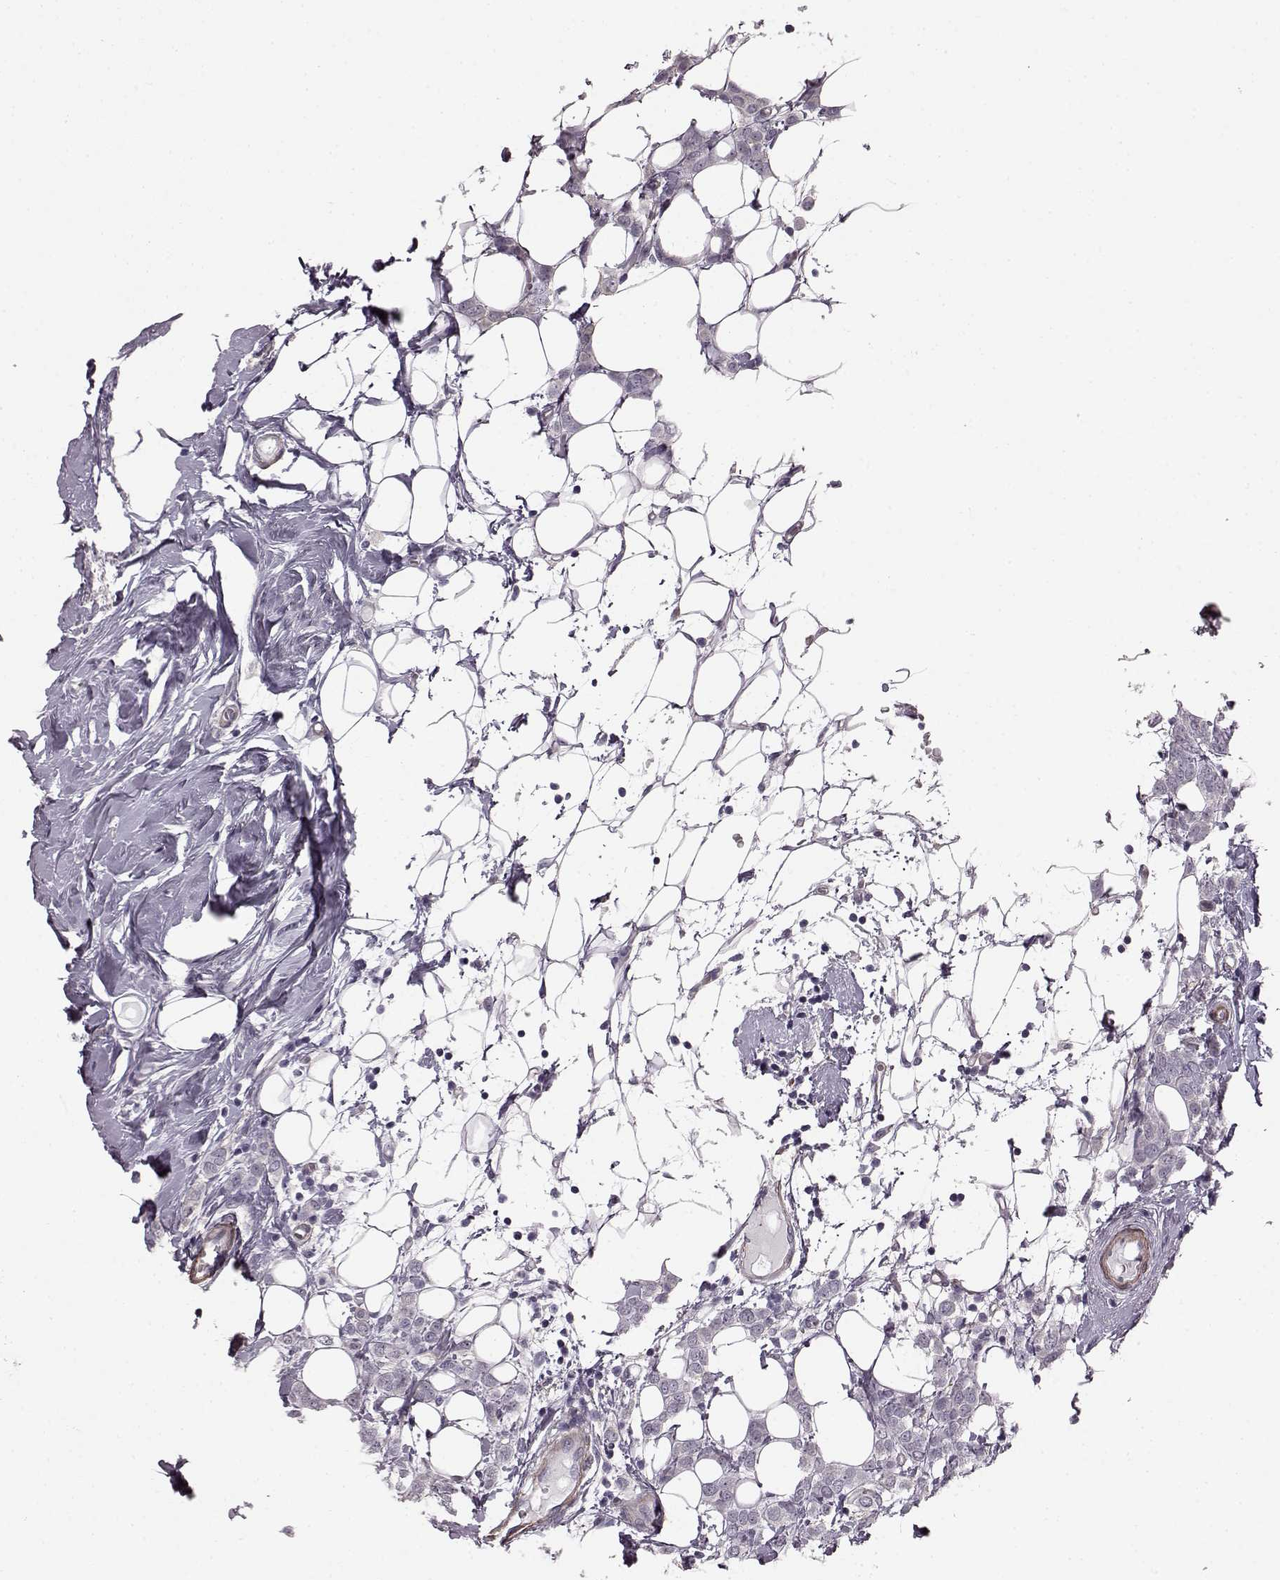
{"staining": {"intensity": "negative", "quantity": "none", "location": "none"}, "tissue": "breast cancer", "cell_type": "Tumor cells", "image_type": "cancer", "snomed": [{"axis": "morphology", "description": "Lobular carcinoma"}, {"axis": "topography", "description": "Breast"}], "caption": "Human lobular carcinoma (breast) stained for a protein using immunohistochemistry shows no staining in tumor cells.", "gene": "SLCO3A1", "patient": {"sex": "female", "age": 49}}